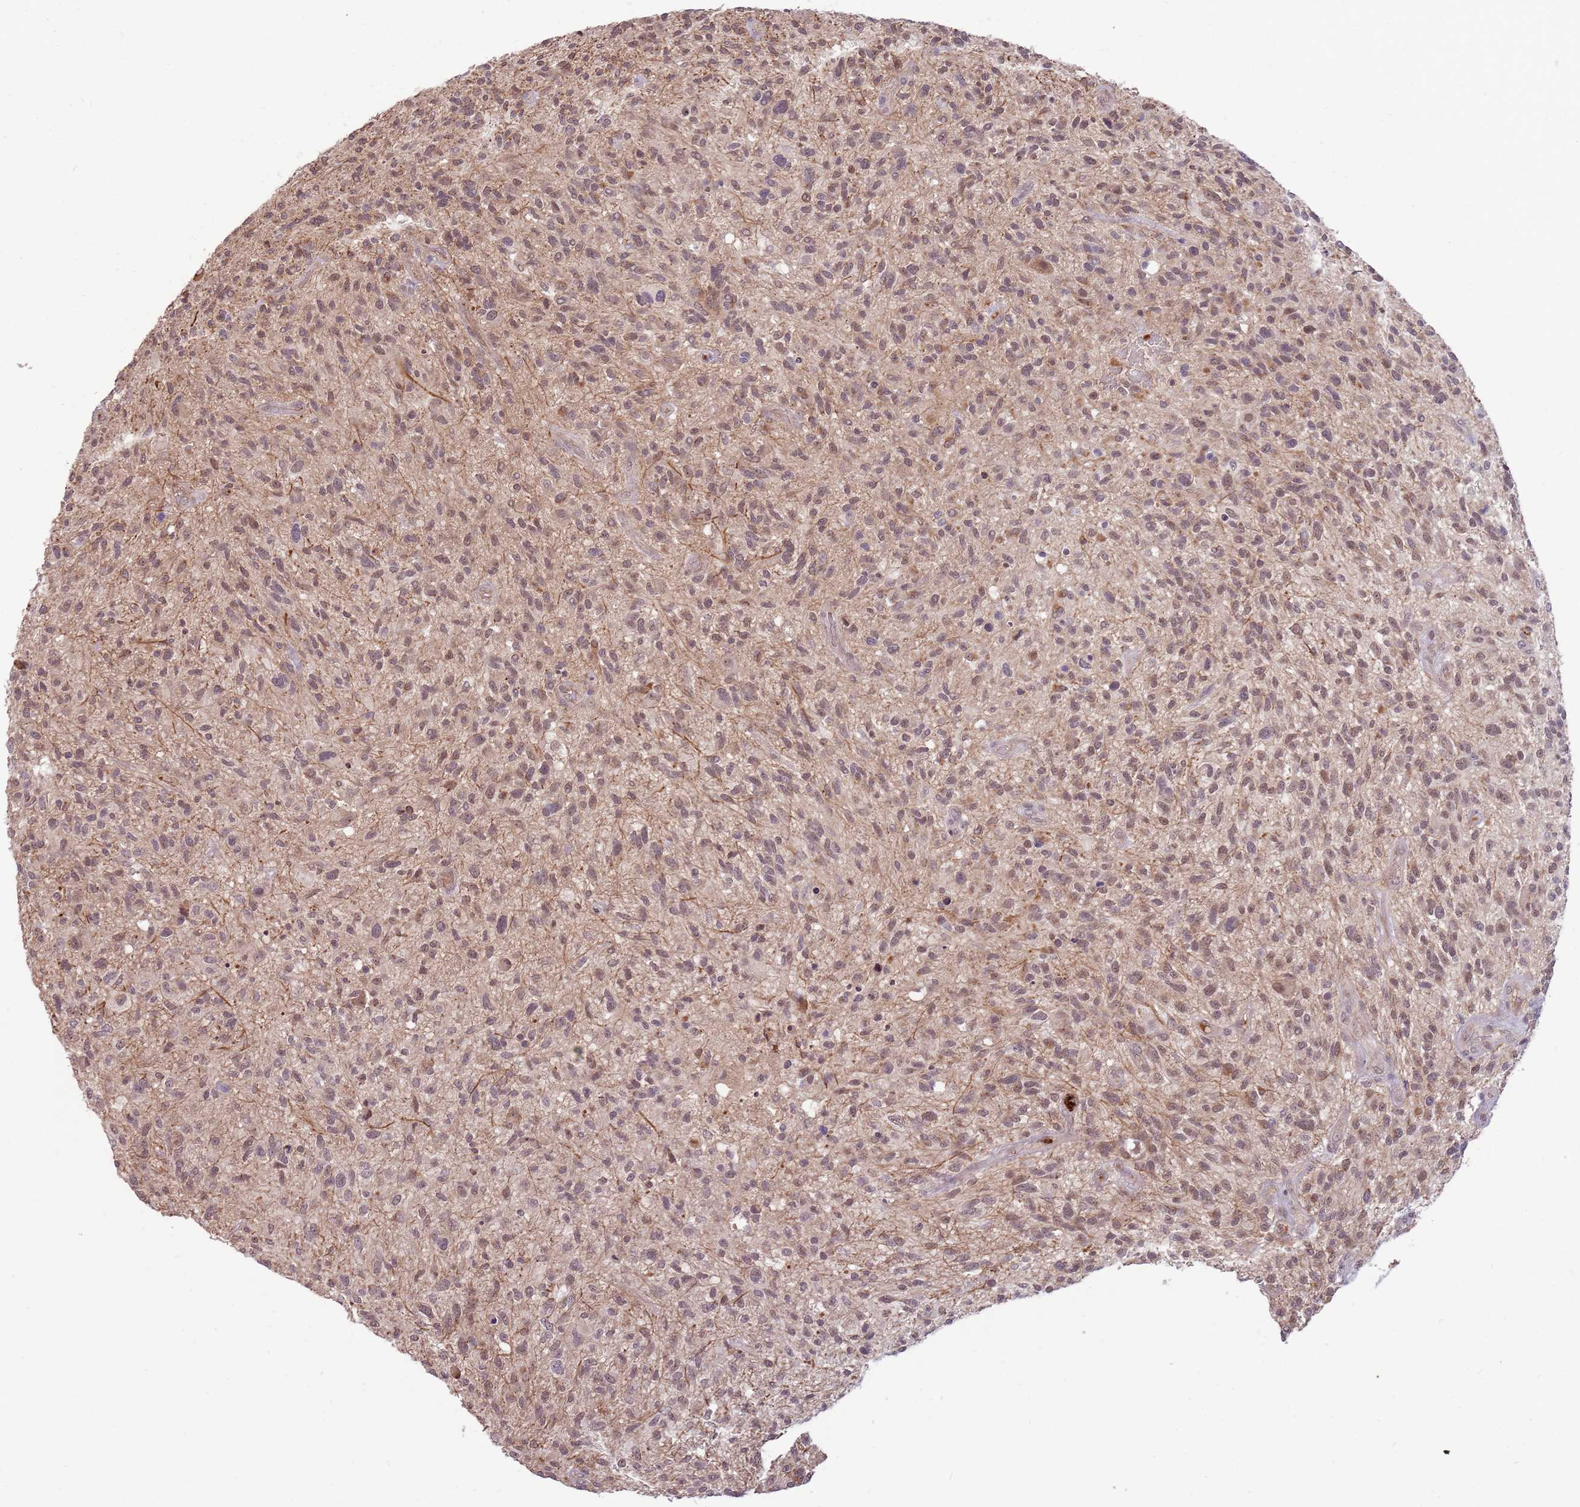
{"staining": {"intensity": "weak", "quantity": ">75%", "location": "nuclear"}, "tissue": "glioma", "cell_type": "Tumor cells", "image_type": "cancer", "snomed": [{"axis": "morphology", "description": "Glioma, malignant, High grade"}, {"axis": "topography", "description": "Brain"}], "caption": "A low amount of weak nuclear expression is identified in approximately >75% of tumor cells in high-grade glioma (malignant) tissue.", "gene": "NBPF6", "patient": {"sex": "male", "age": 47}}